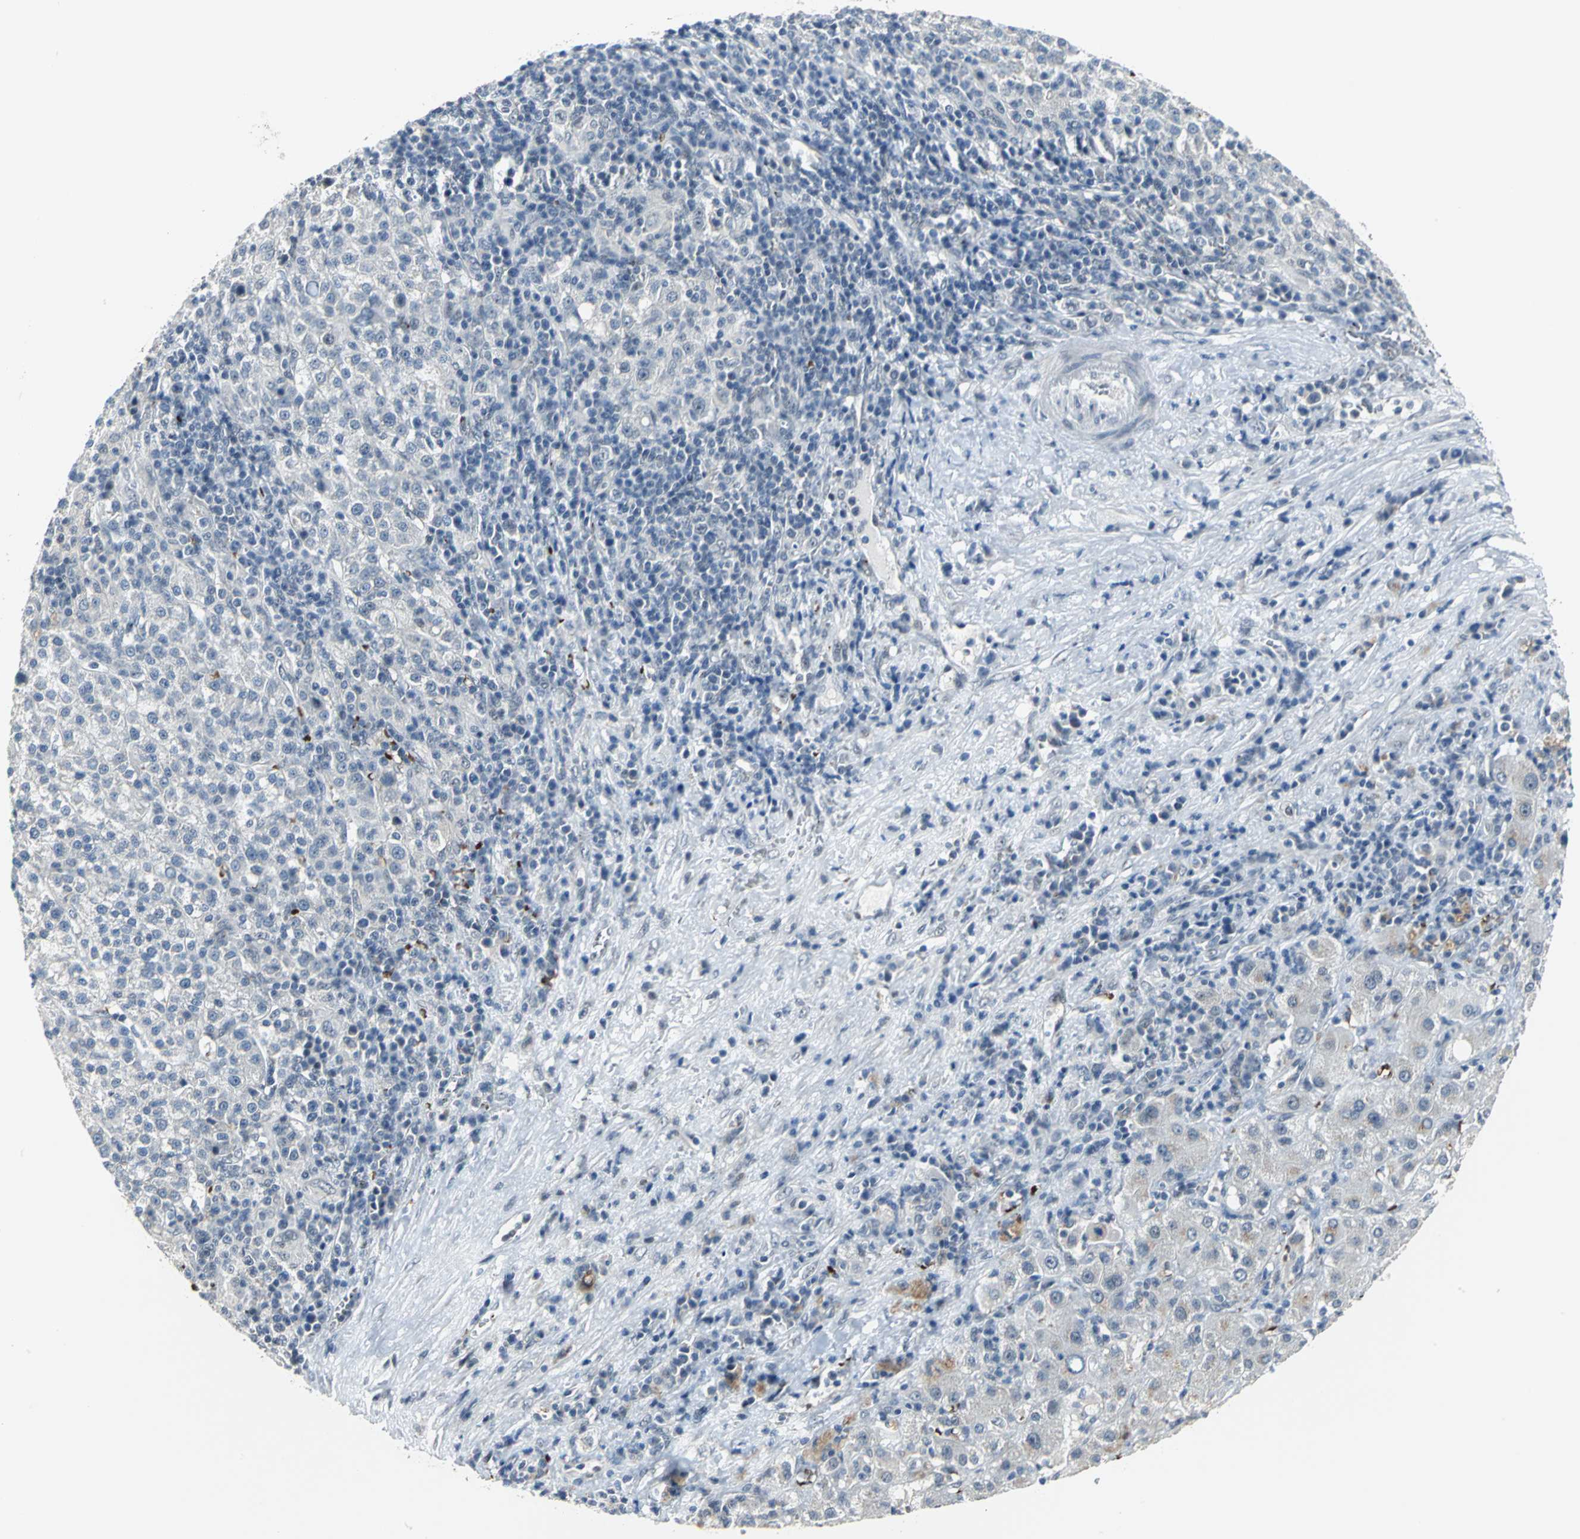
{"staining": {"intensity": "weak", "quantity": "<25%", "location": "nuclear"}, "tissue": "liver cancer", "cell_type": "Tumor cells", "image_type": "cancer", "snomed": [{"axis": "morphology", "description": "Carcinoma, Hepatocellular, NOS"}, {"axis": "topography", "description": "Liver"}], "caption": "Tumor cells are negative for brown protein staining in liver cancer (hepatocellular carcinoma).", "gene": "GLI3", "patient": {"sex": "female", "age": 58}}